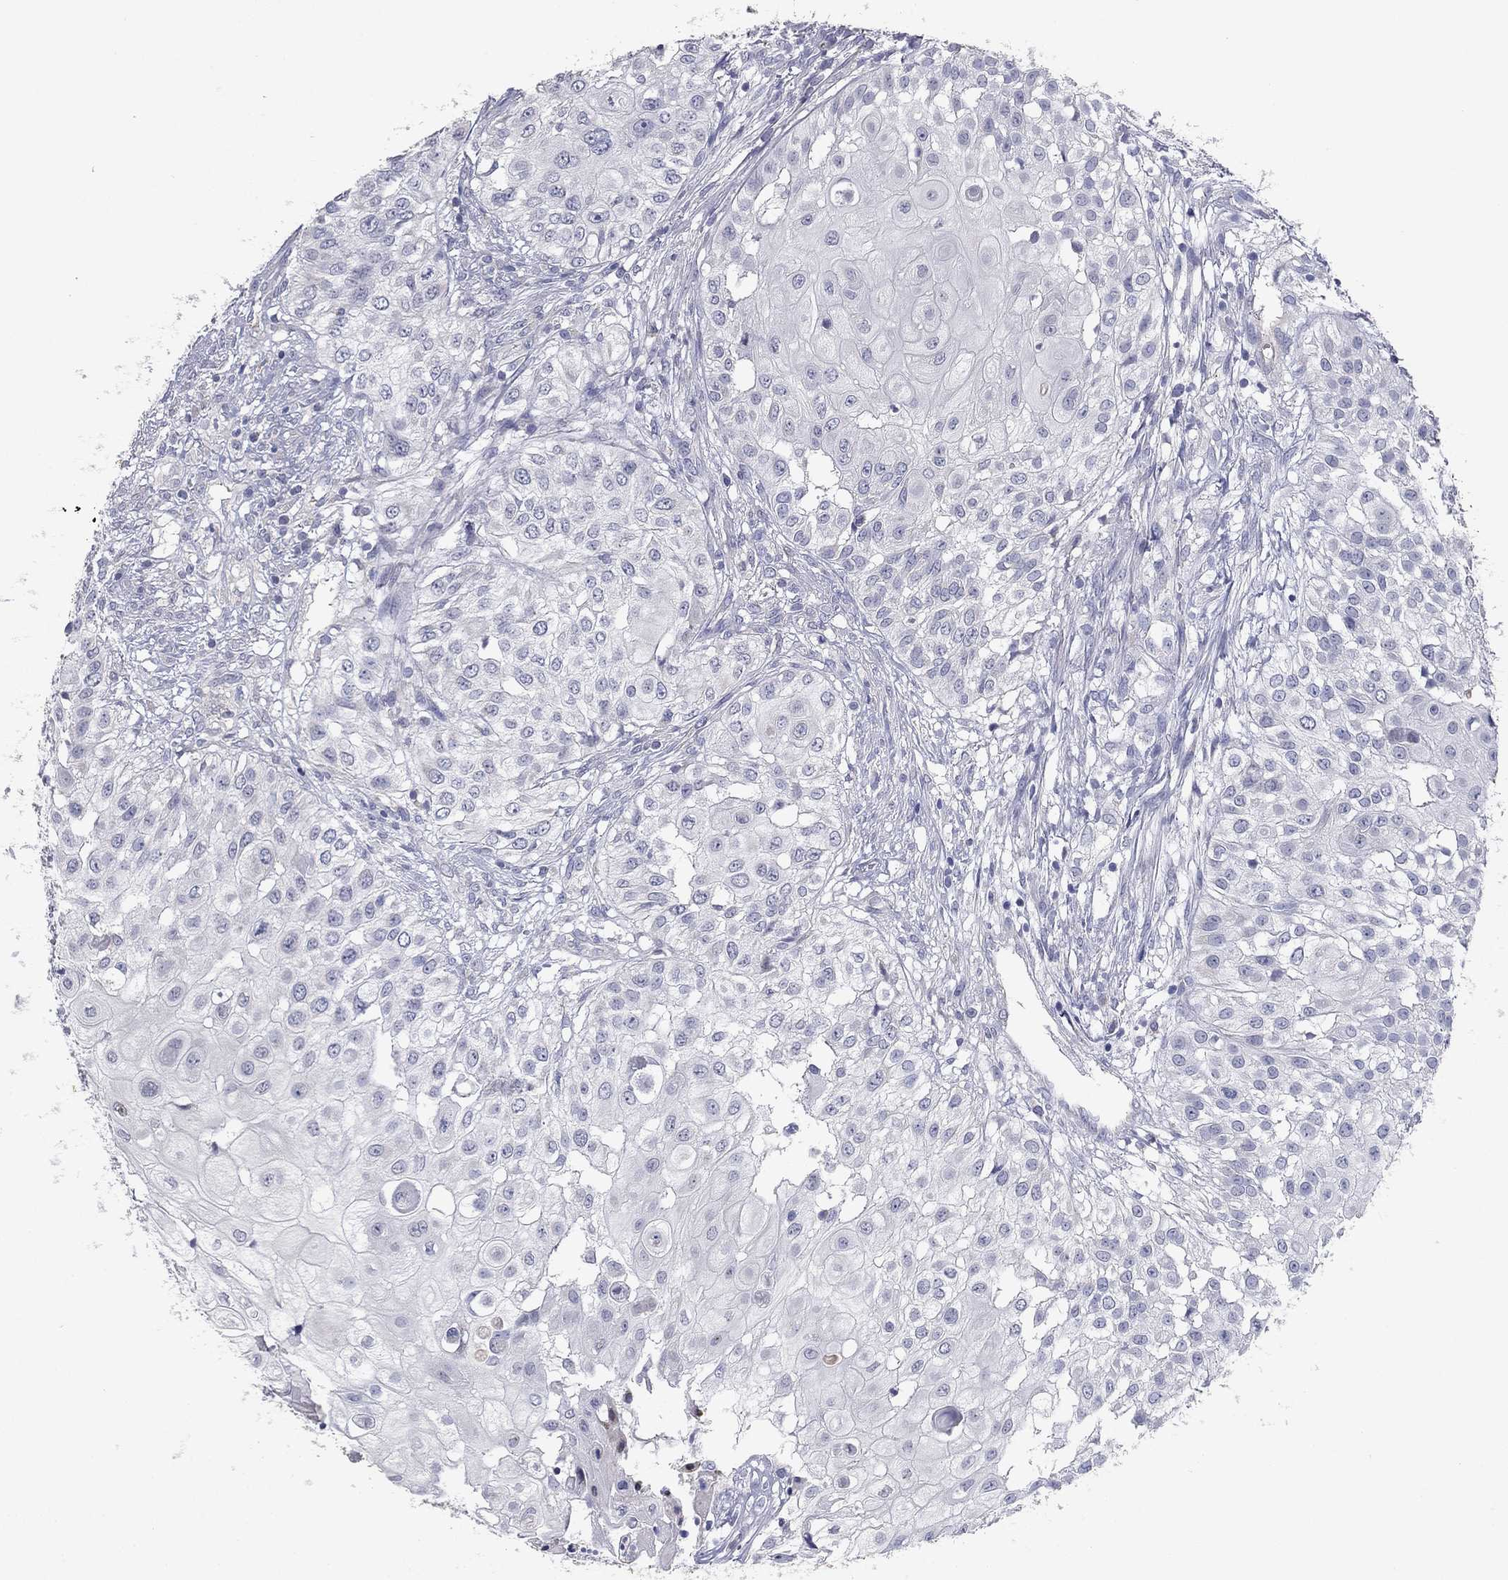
{"staining": {"intensity": "negative", "quantity": "none", "location": "none"}, "tissue": "urothelial cancer", "cell_type": "Tumor cells", "image_type": "cancer", "snomed": [{"axis": "morphology", "description": "Urothelial carcinoma, High grade"}, {"axis": "topography", "description": "Urinary bladder"}], "caption": "A micrograph of urothelial cancer stained for a protein demonstrates no brown staining in tumor cells.", "gene": "PTGDS", "patient": {"sex": "female", "age": 79}}